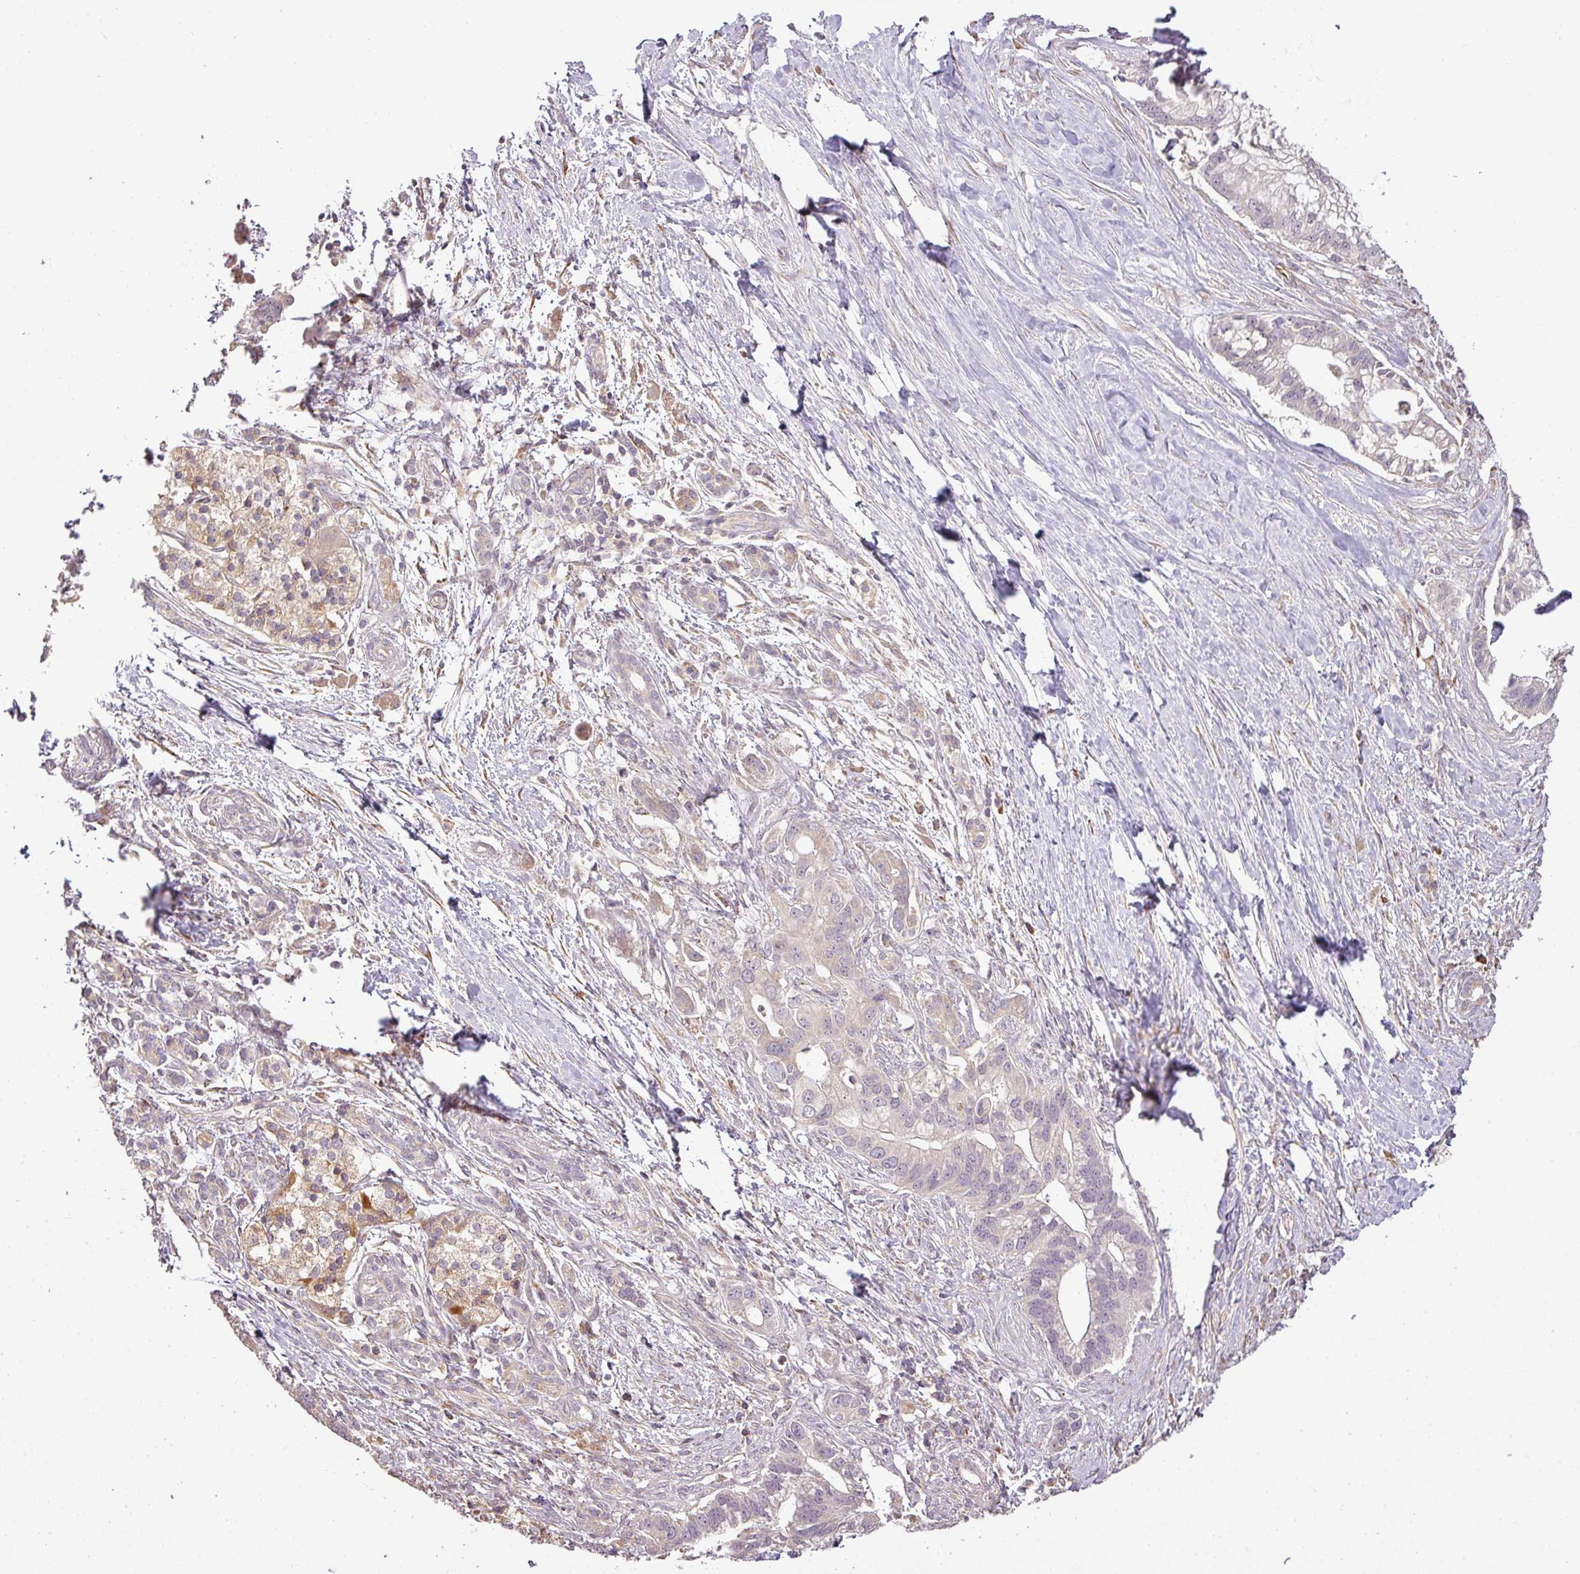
{"staining": {"intensity": "negative", "quantity": "none", "location": "none"}, "tissue": "pancreatic cancer", "cell_type": "Tumor cells", "image_type": "cancer", "snomed": [{"axis": "morphology", "description": "Adenocarcinoma, NOS"}, {"axis": "topography", "description": "Pancreas"}], "caption": "Tumor cells show no significant staining in adenocarcinoma (pancreatic).", "gene": "FAIM", "patient": {"sex": "male", "age": 68}}